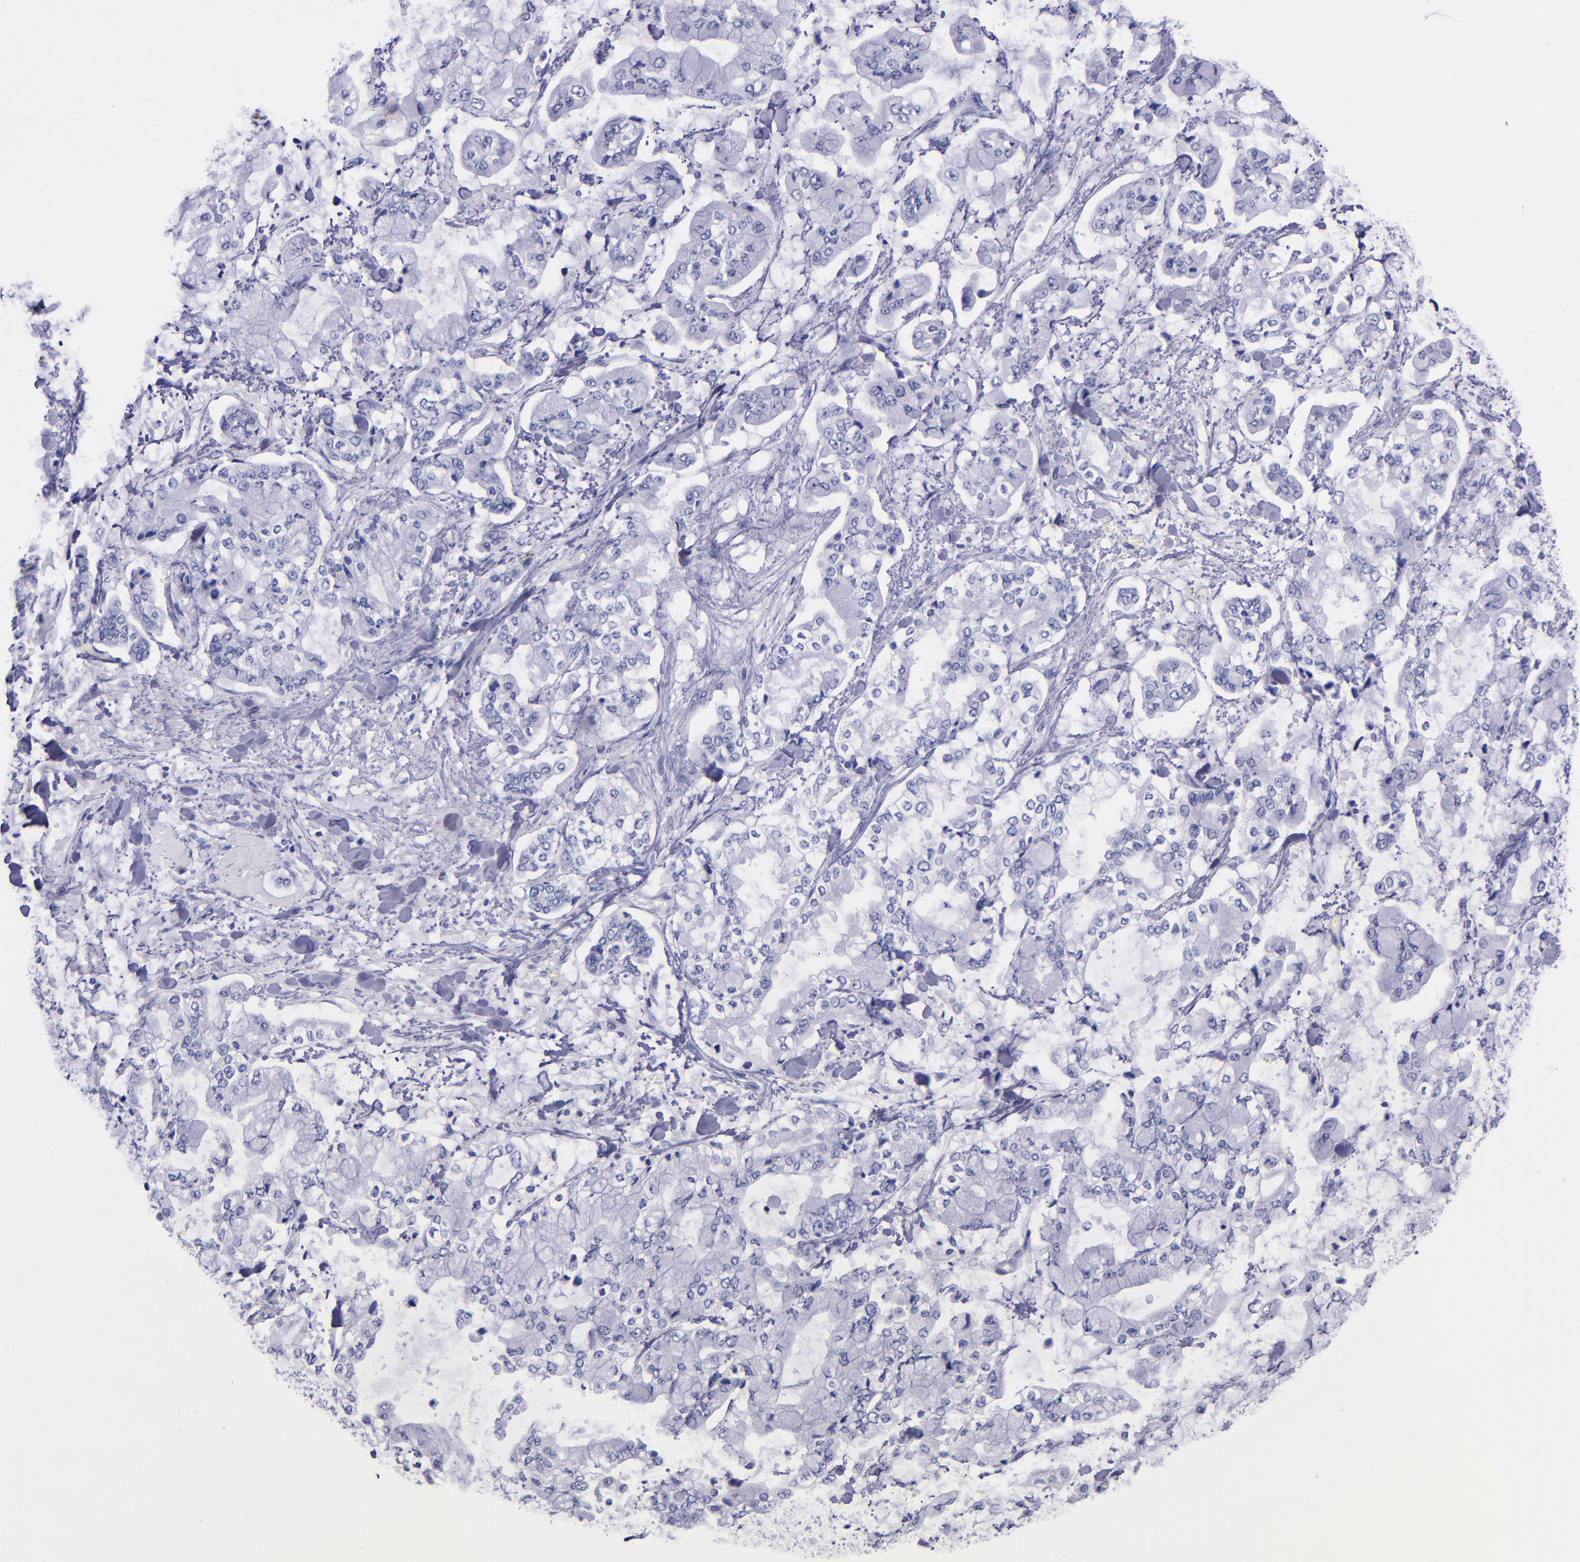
{"staining": {"intensity": "negative", "quantity": "none", "location": "none"}, "tissue": "stomach cancer", "cell_type": "Tumor cells", "image_type": "cancer", "snomed": [{"axis": "morphology", "description": "Normal tissue, NOS"}, {"axis": "morphology", "description": "Adenocarcinoma, NOS"}, {"axis": "topography", "description": "Stomach, upper"}, {"axis": "topography", "description": "Stomach"}], "caption": "High power microscopy image of an immunohistochemistry histopathology image of stomach adenocarcinoma, revealing no significant positivity in tumor cells. The staining was performed using DAB to visualize the protein expression in brown, while the nuclei were stained in blue with hematoxylin (Magnification: 20x).", "gene": "SV2A", "patient": {"sex": "male", "age": 76}}